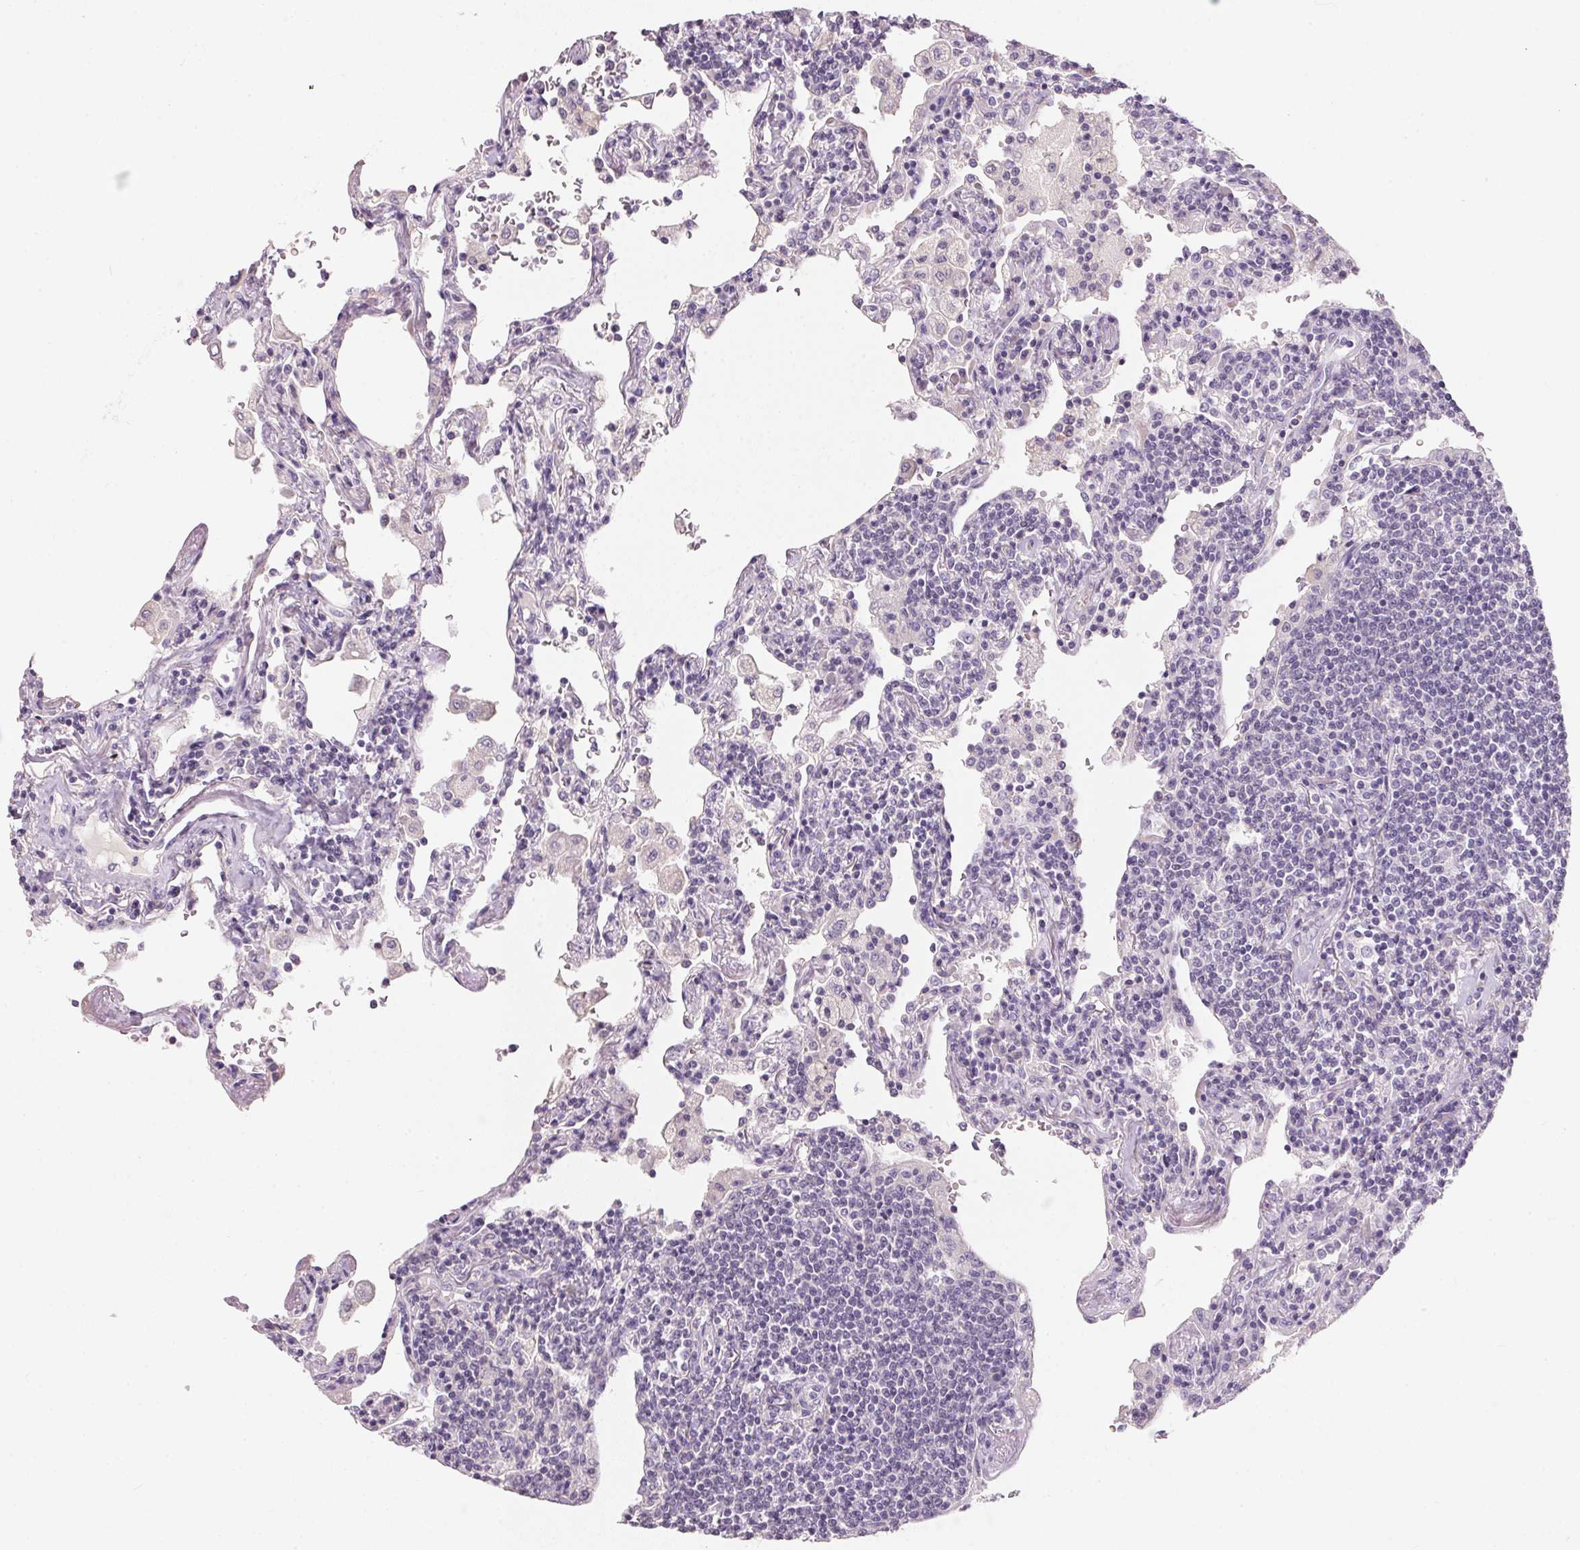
{"staining": {"intensity": "negative", "quantity": "none", "location": "none"}, "tissue": "lymphoma", "cell_type": "Tumor cells", "image_type": "cancer", "snomed": [{"axis": "morphology", "description": "Malignant lymphoma, non-Hodgkin's type, Low grade"}, {"axis": "topography", "description": "Lung"}], "caption": "Lymphoma stained for a protein using immunohistochemistry (IHC) displays no expression tumor cells.", "gene": "HSD17B1", "patient": {"sex": "female", "age": 71}}